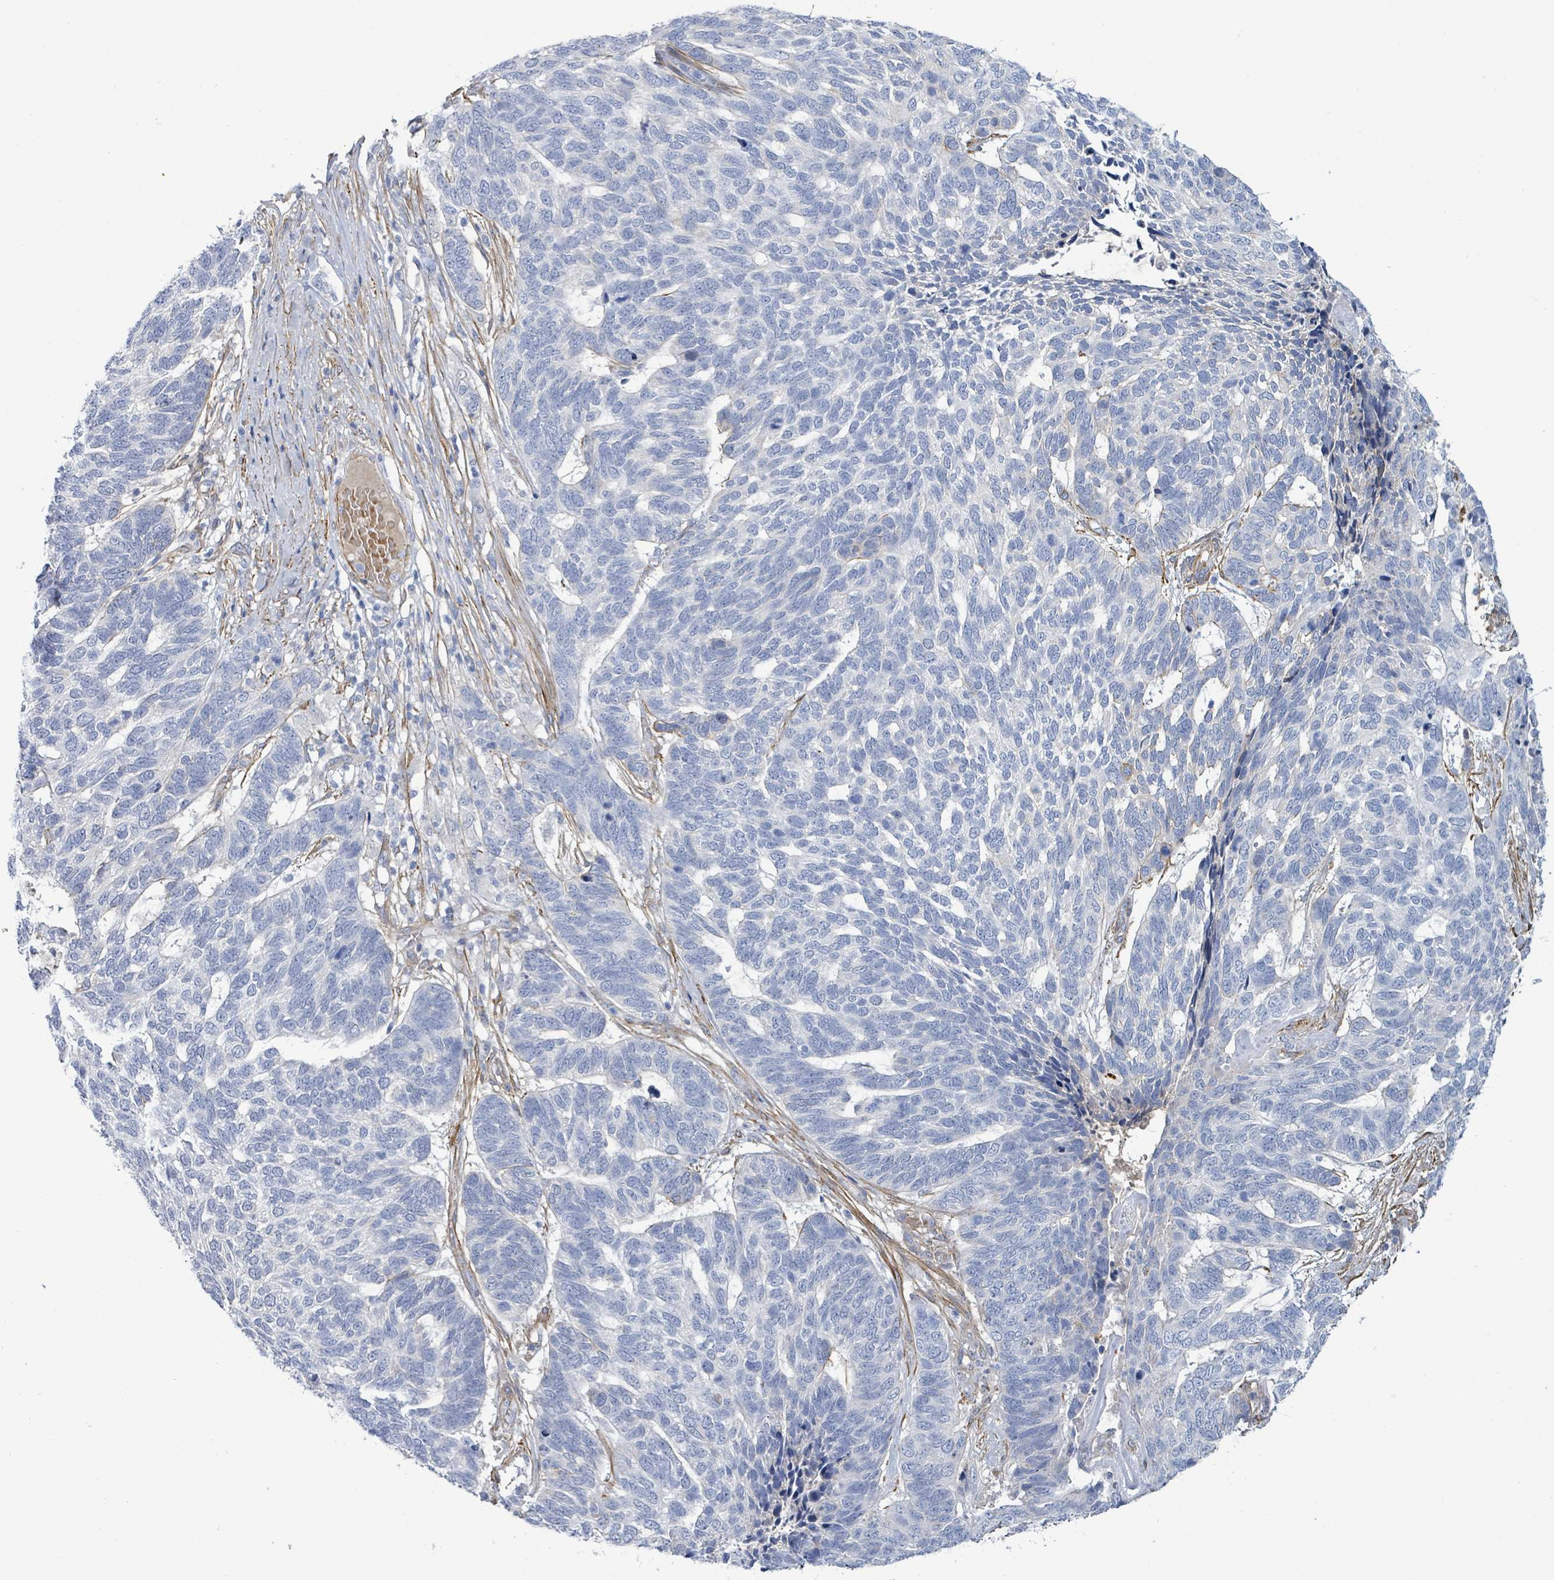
{"staining": {"intensity": "negative", "quantity": "none", "location": "none"}, "tissue": "skin cancer", "cell_type": "Tumor cells", "image_type": "cancer", "snomed": [{"axis": "morphology", "description": "Basal cell carcinoma"}, {"axis": "topography", "description": "Skin"}], "caption": "Immunohistochemistry of skin cancer (basal cell carcinoma) shows no expression in tumor cells.", "gene": "DMRTC1B", "patient": {"sex": "female", "age": 65}}